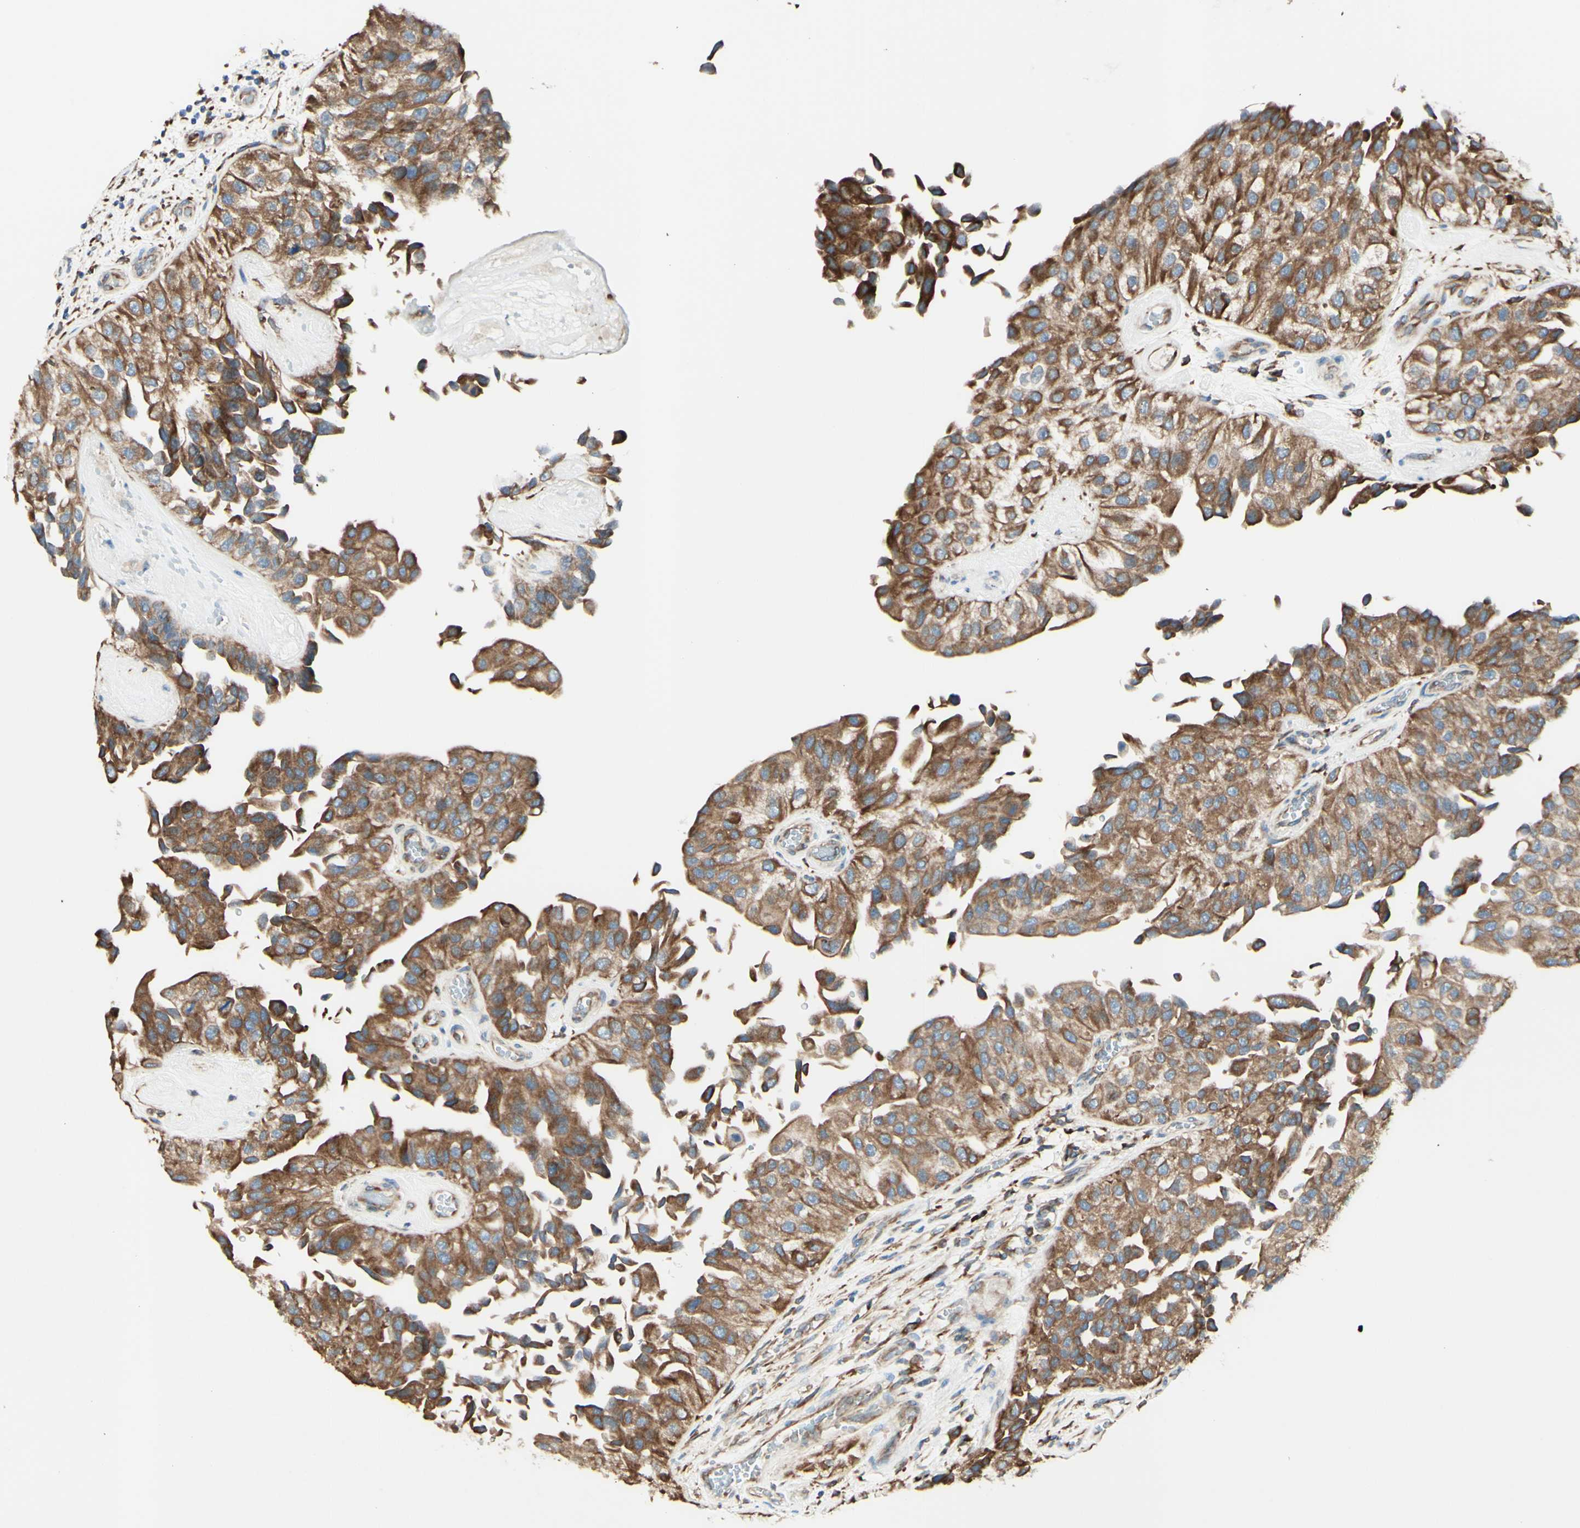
{"staining": {"intensity": "moderate", "quantity": ">75%", "location": "cytoplasmic/membranous"}, "tissue": "urothelial cancer", "cell_type": "Tumor cells", "image_type": "cancer", "snomed": [{"axis": "morphology", "description": "Urothelial carcinoma, High grade"}, {"axis": "topography", "description": "Kidney"}, {"axis": "topography", "description": "Urinary bladder"}], "caption": "Urothelial cancer tissue reveals moderate cytoplasmic/membranous expression in approximately >75% of tumor cells, visualized by immunohistochemistry.", "gene": "DNAJB11", "patient": {"sex": "male", "age": 77}}